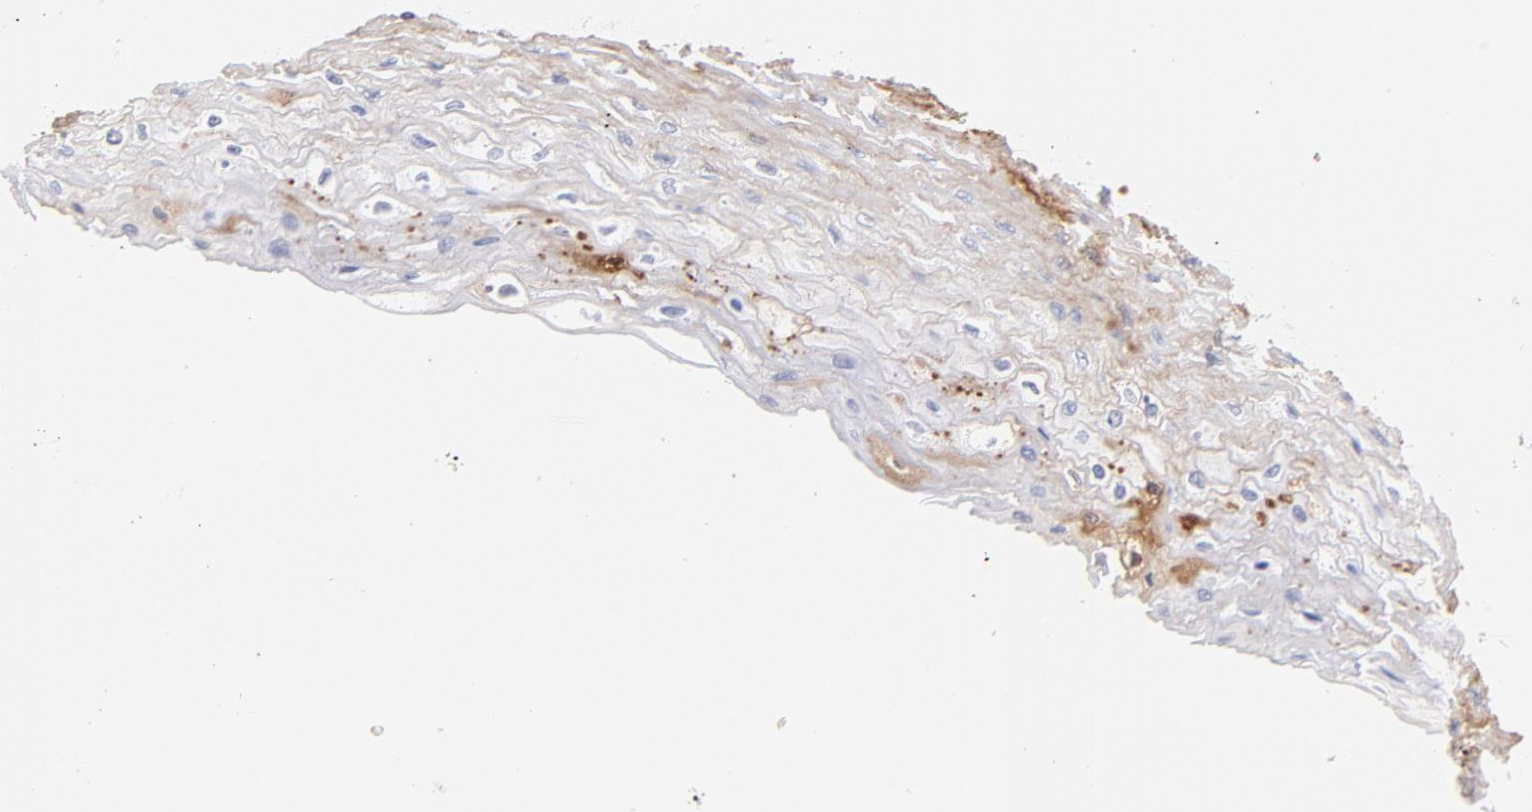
{"staining": {"intensity": "weak", "quantity": "<25%", "location": "cytoplasmic/membranous"}, "tissue": "esophagus", "cell_type": "Squamous epithelial cells", "image_type": "normal", "snomed": [{"axis": "morphology", "description": "Normal tissue, NOS"}, {"axis": "topography", "description": "Esophagus"}], "caption": "Human esophagus stained for a protein using IHC reveals no expression in squamous epithelial cells.", "gene": "LDLRAP1", "patient": {"sex": "female", "age": 72}}